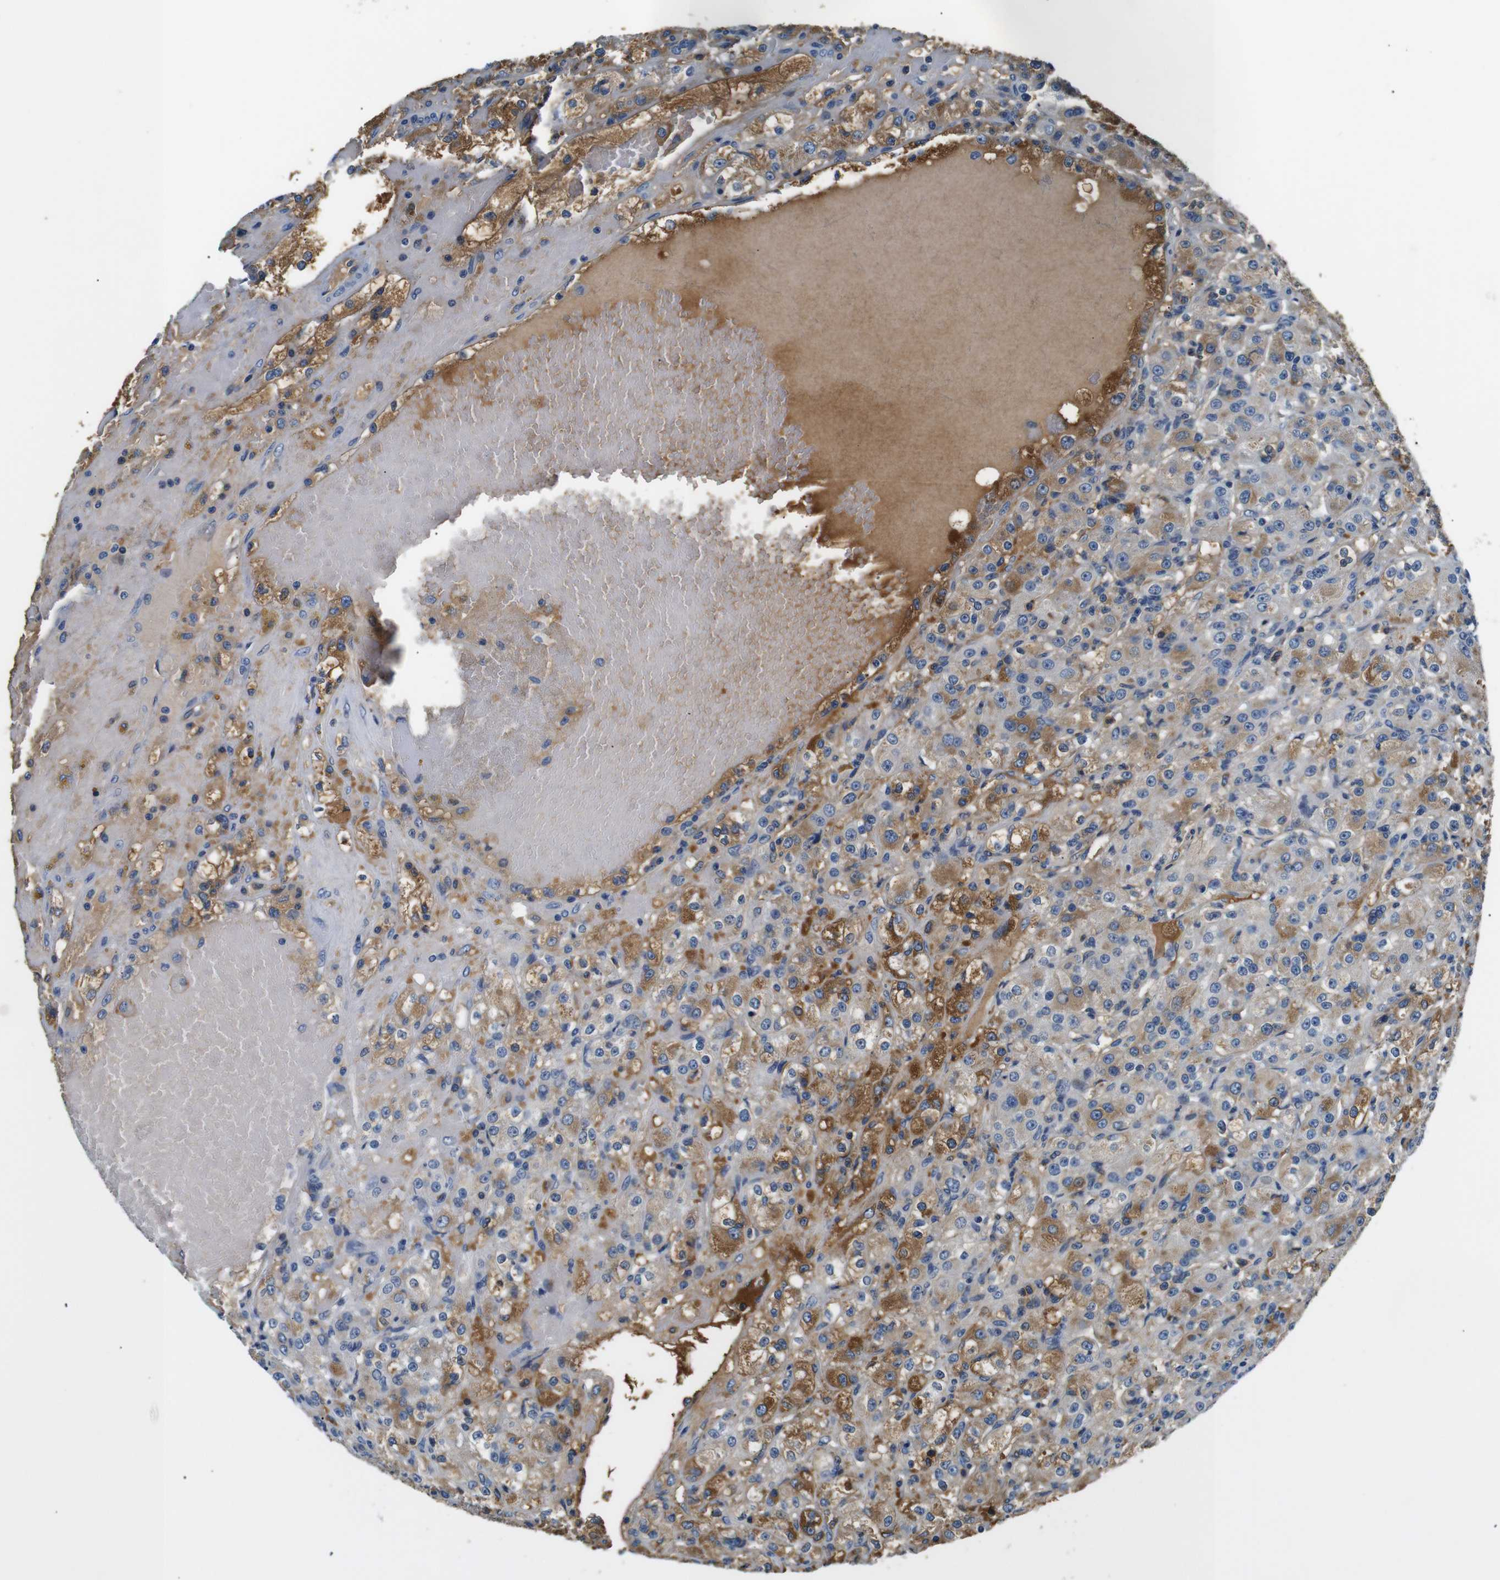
{"staining": {"intensity": "moderate", "quantity": "25%-75%", "location": "cytoplasmic/membranous"}, "tissue": "renal cancer", "cell_type": "Tumor cells", "image_type": "cancer", "snomed": [{"axis": "morphology", "description": "Normal tissue, NOS"}, {"axis": "morphology", "description": "Adenocarcinoma, NOS"}, {"axis": "topography", "description": "Kidney"}], "caption": "Renal cancer (adenocarcinoma) stained with a brown dye exhibits moderate cytoplasmic/membranous positive staining in about 25%-75% of tumor cells.", "gene": "LHCGR", "patient": {"sex": "male", "age": 61}}